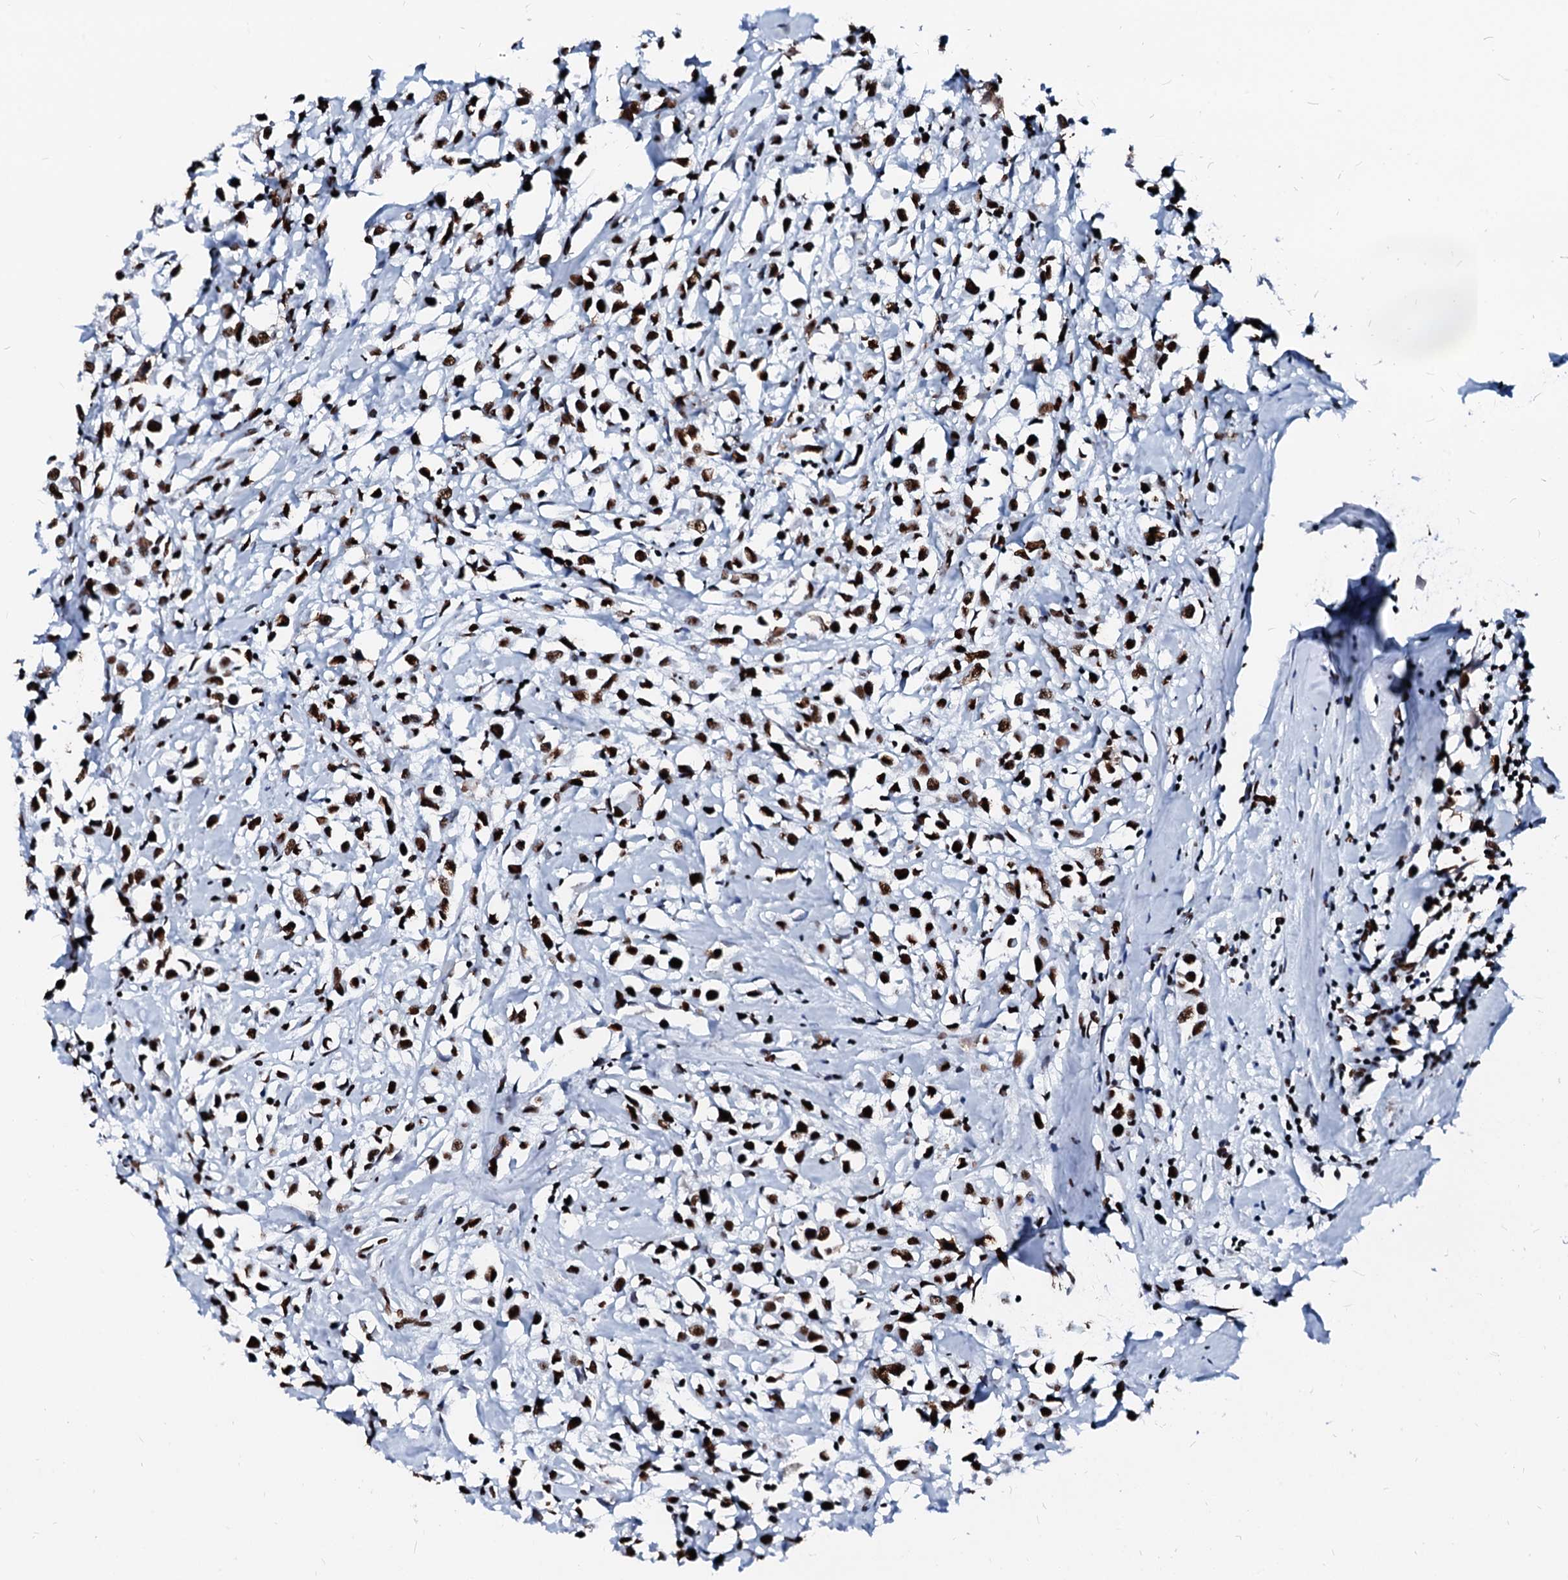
{"staining": {"intensity": "strong", "quantity": ">75%", "location": "nuclear"}, "tissue": "breast cancer", "cell_type": "Tumor cells", "image_type": "cancer", "snomed": [{"axis": "morphology", "description": "Duct carcinoma"}, {"axis": "topography", "description": "Breast"}], "caption": "Tumor cells show high levels of strong nuclear expression in about >75% of cells in breast cancer (infiltrating ductal carcinoma). (DAB (3,3'-diaminobenzidine) = brown stain, brightfield microscopy at high magnification).", "gene": "RALY", "patient": {"sex": "female", "age": 87}}